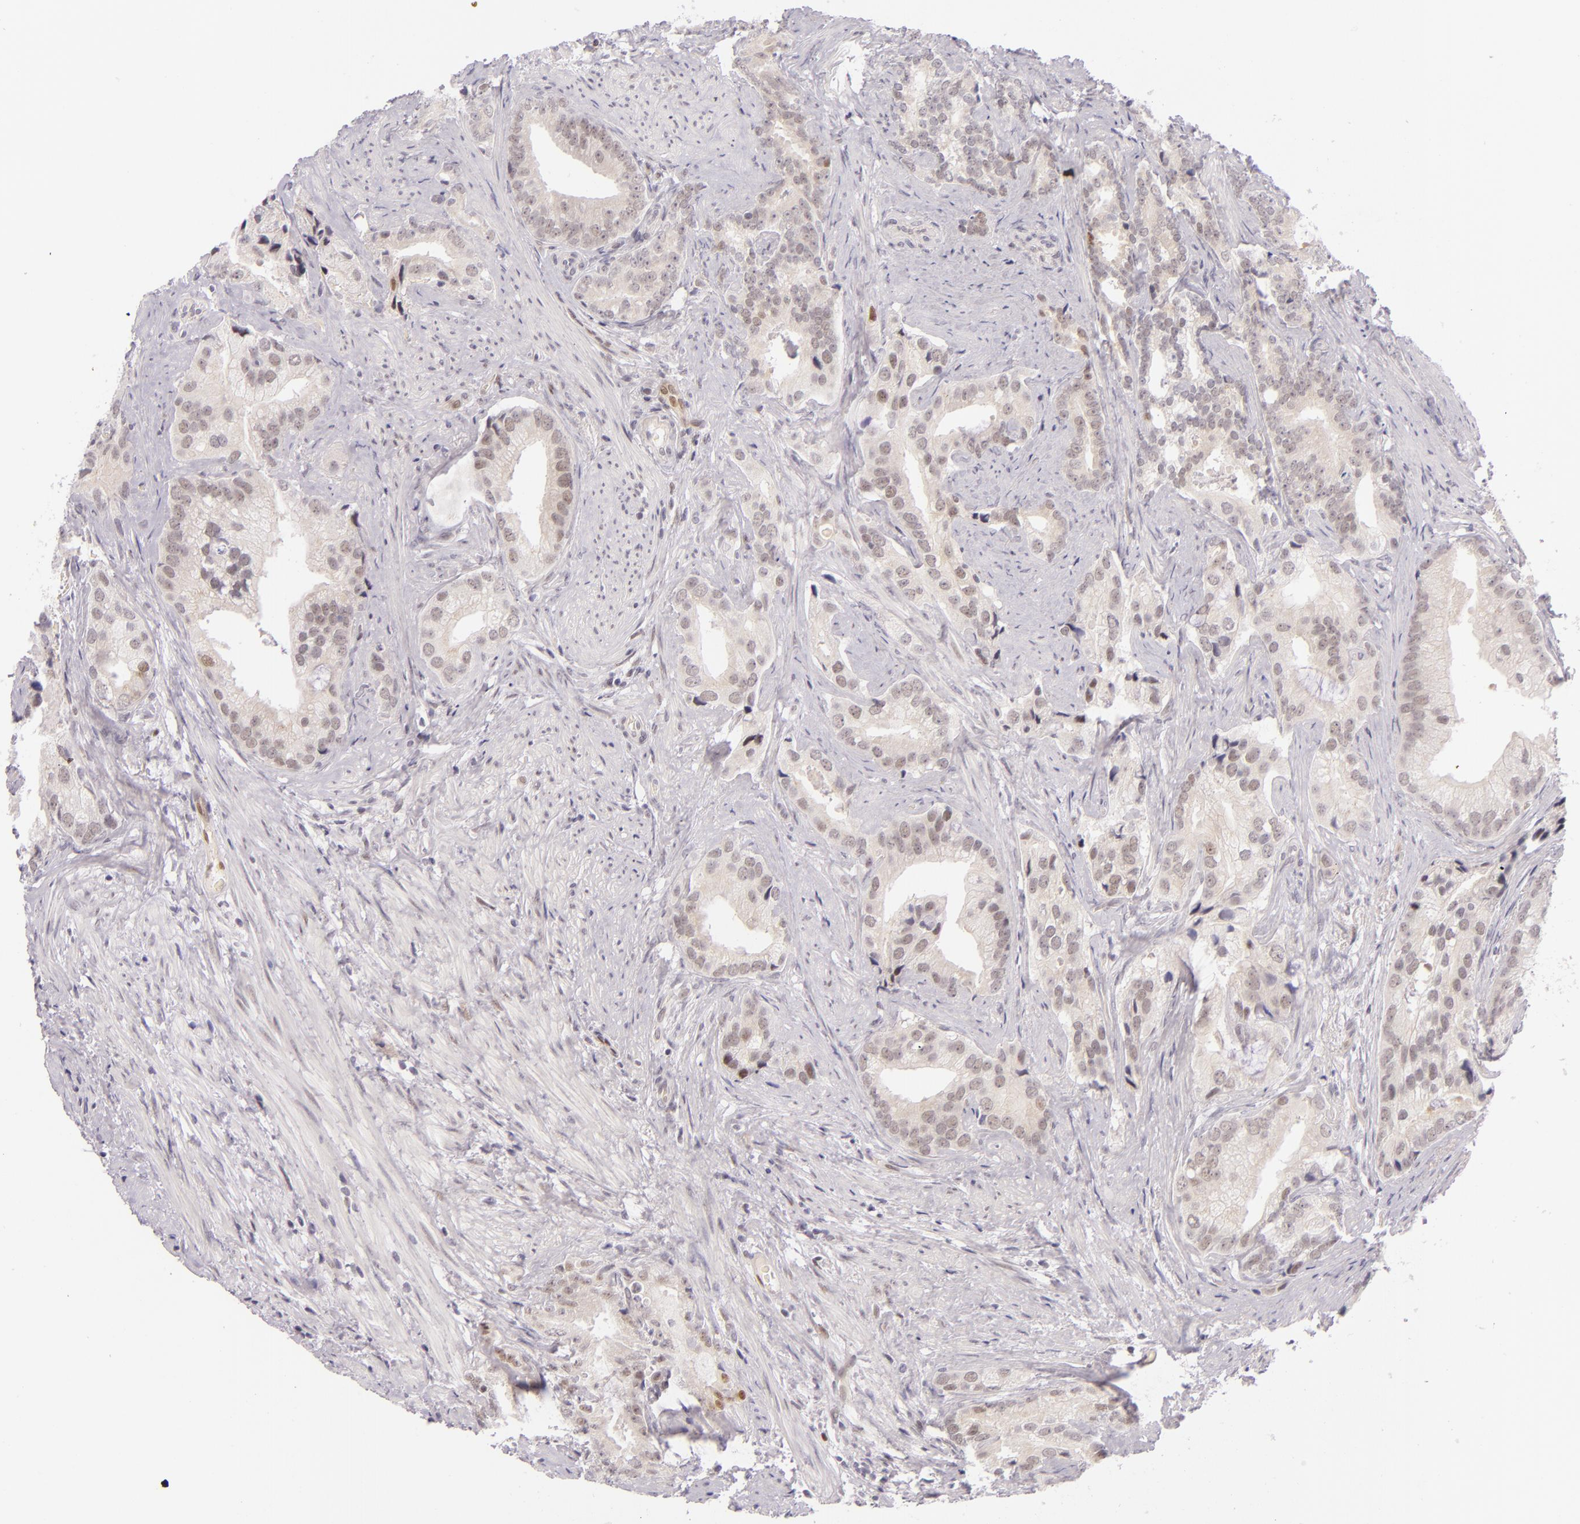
{"staining": {"intensity": "negative", "quantity": "none", "location": "none"}, "tissue": "prostate cancer", "cell_type": "Tumor cells", "image_type": "cancer", "snomed": [{"axis": "morphology", "description": "Adenocarcinoma, Low grade"}, {"axis": "topography", "description": "Prostate"}], "caption": "High power microscopy histopathology image of an immunohistochemistry micrograph of prostate adenocarcinoma (low-grade), revealing no significant positivity in tumor cells. Nuclei are stained in blue.", "gene": "BCL3", "patient": {"sex": "male", "age": 71}}